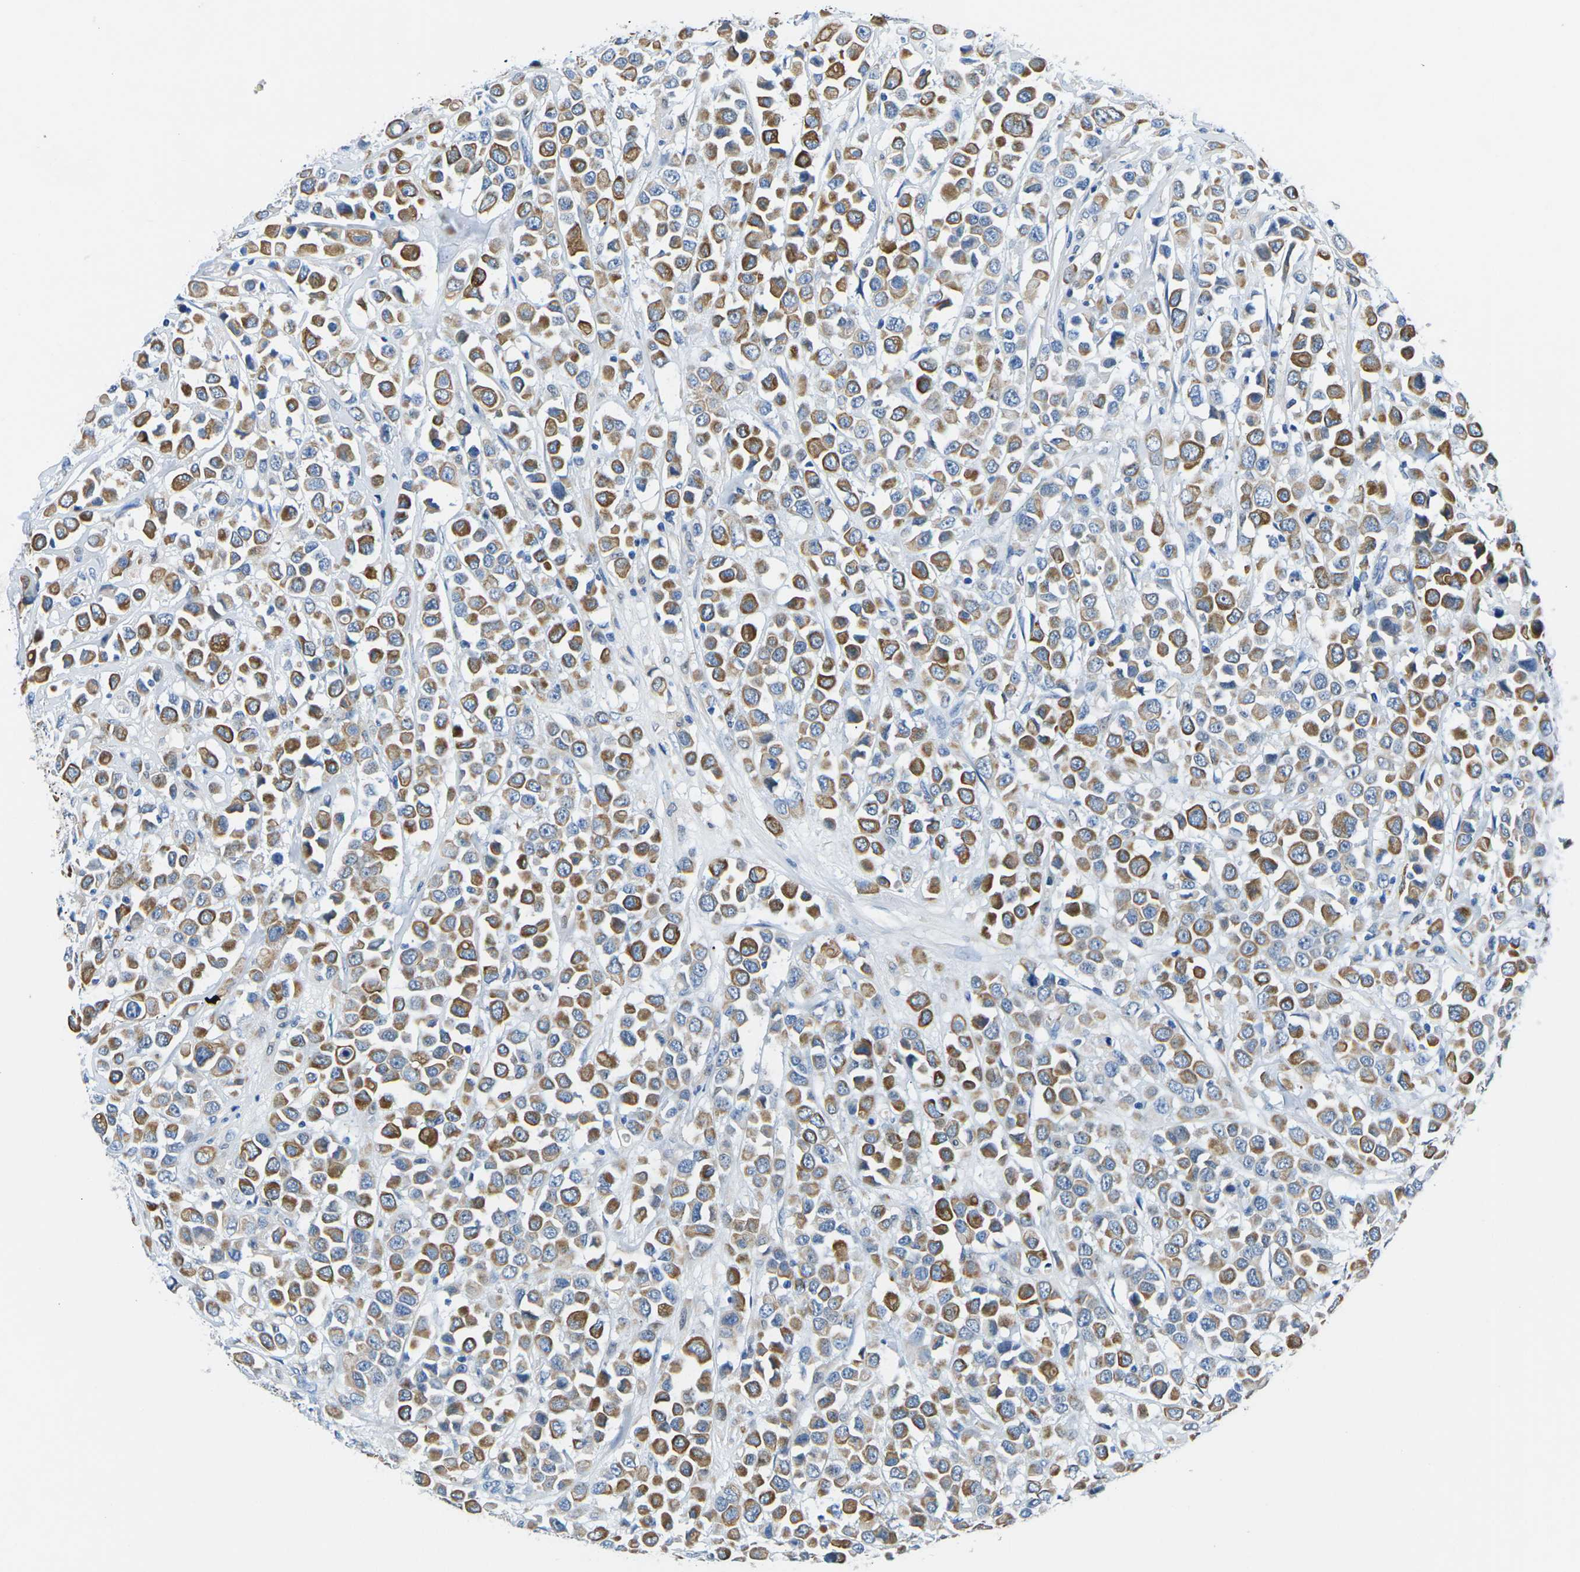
{"staining": {"intensity": "moderate", "quantity": ">75%", "location": "cytoplasmic/membranous"}, "tissue": "breast cancer", "cell_type": "Tumor cells", "image_type": "cancer", "snomed": [{"axis": "morphology", "description": "Duct carcinoma"}, {"axis": "topography", "description": "Breast"}], "caption": "IHC (DAB) staining of human breast intraductal carcinoma displays moderate cytoplasmic/membranous protein positivity in approximately >75% of tumor cells.", "gene": "TM6SF1", "patient": {"sex": "female", "age": 61}}